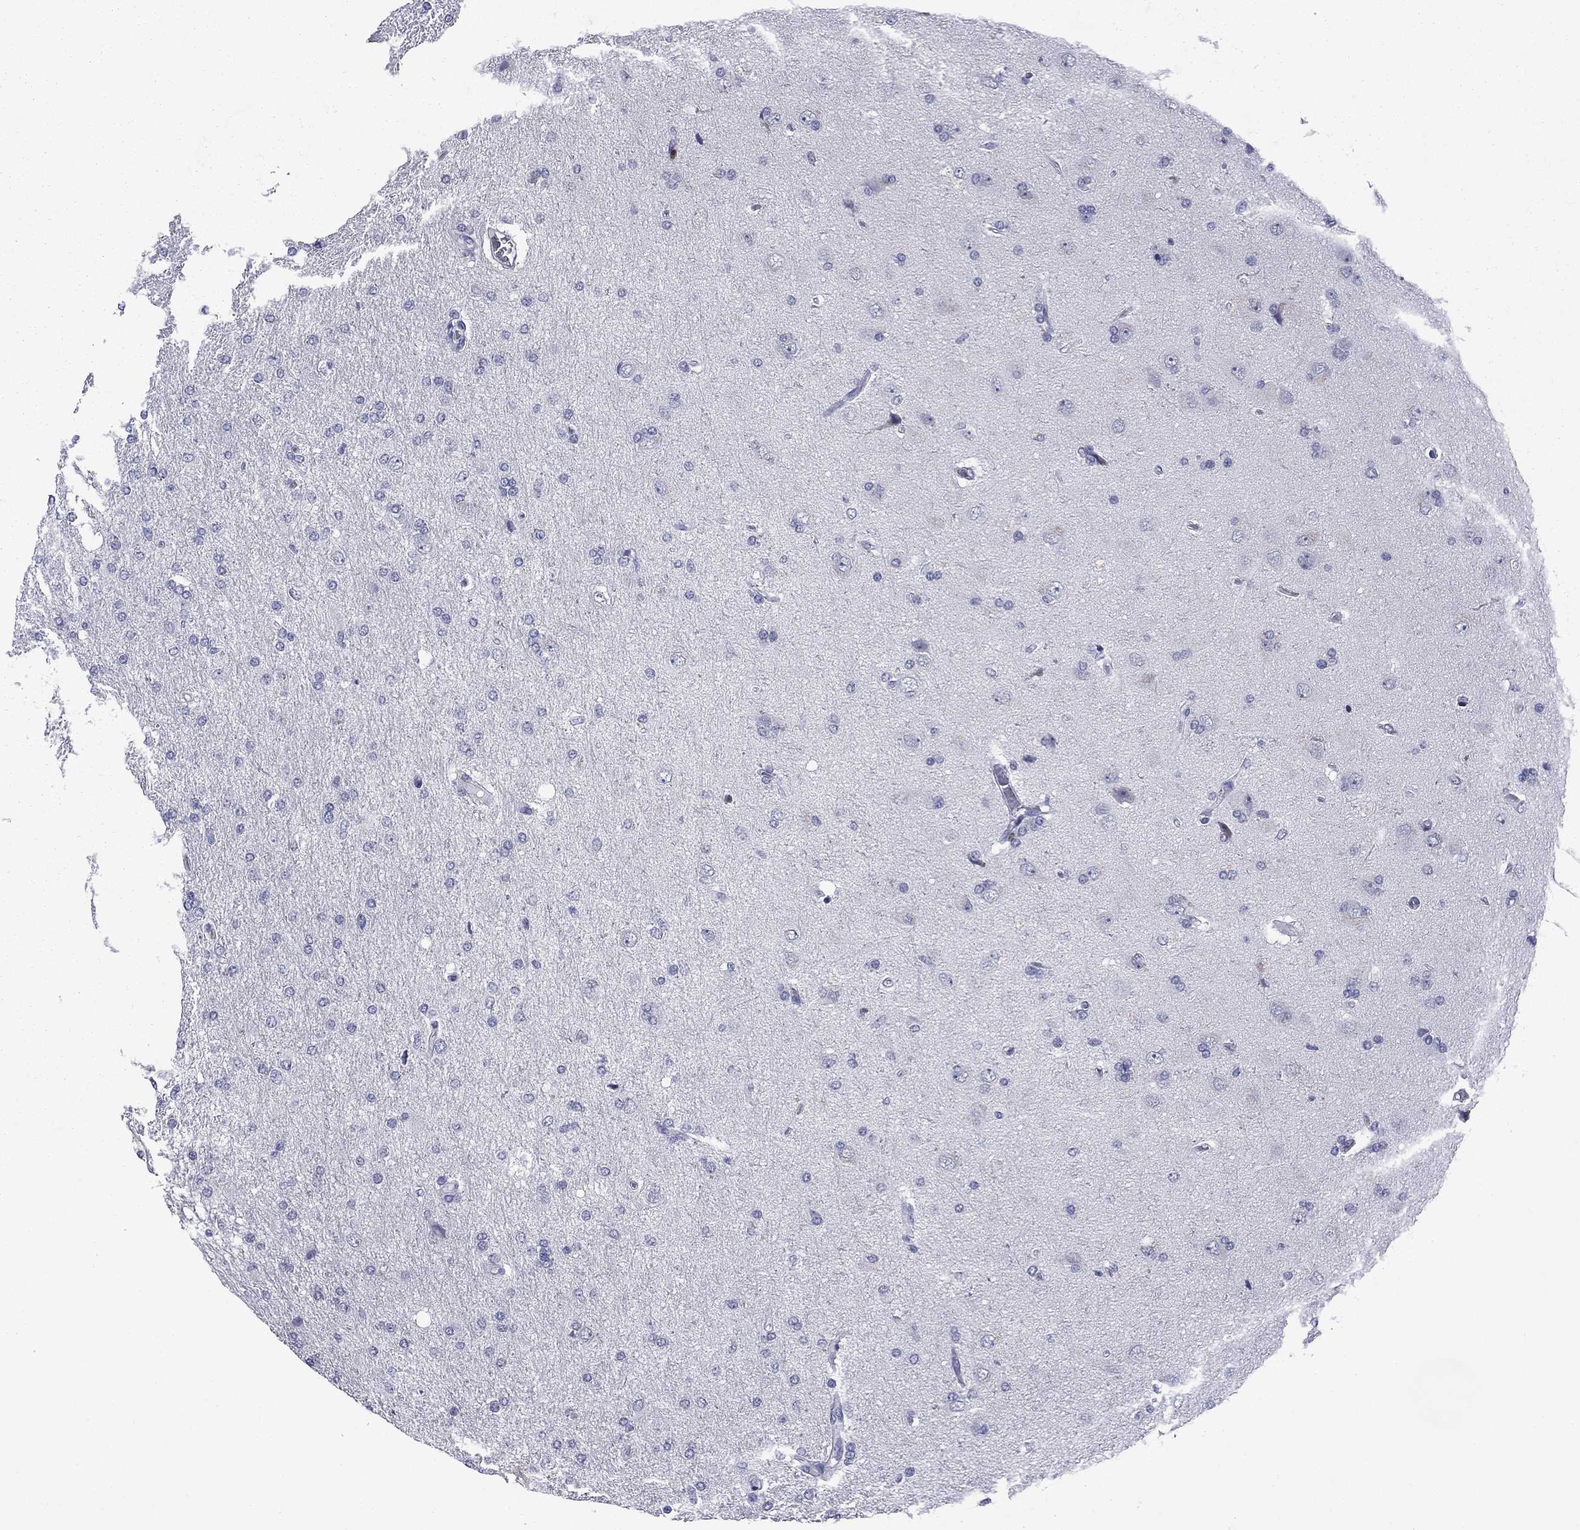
{"staining": {"intensity": "negative", "quantity": "none", "location": "none"}, "tissue": "glioma", "cell_type": "Tumor cells", "image_type": "cancer", "snomed": [{"axis": "morphology", "description": "Glioma, malignant, High grade"}, {"axis": "topography", "description": "Cerebral cortex"}], "caption": "The IHC histopathology image has no significant expression in tumor cells of malignant glioma (high-grade) tissue.", "gene": "IKZF3", "patient": {"sex": "male", "age": 70}}